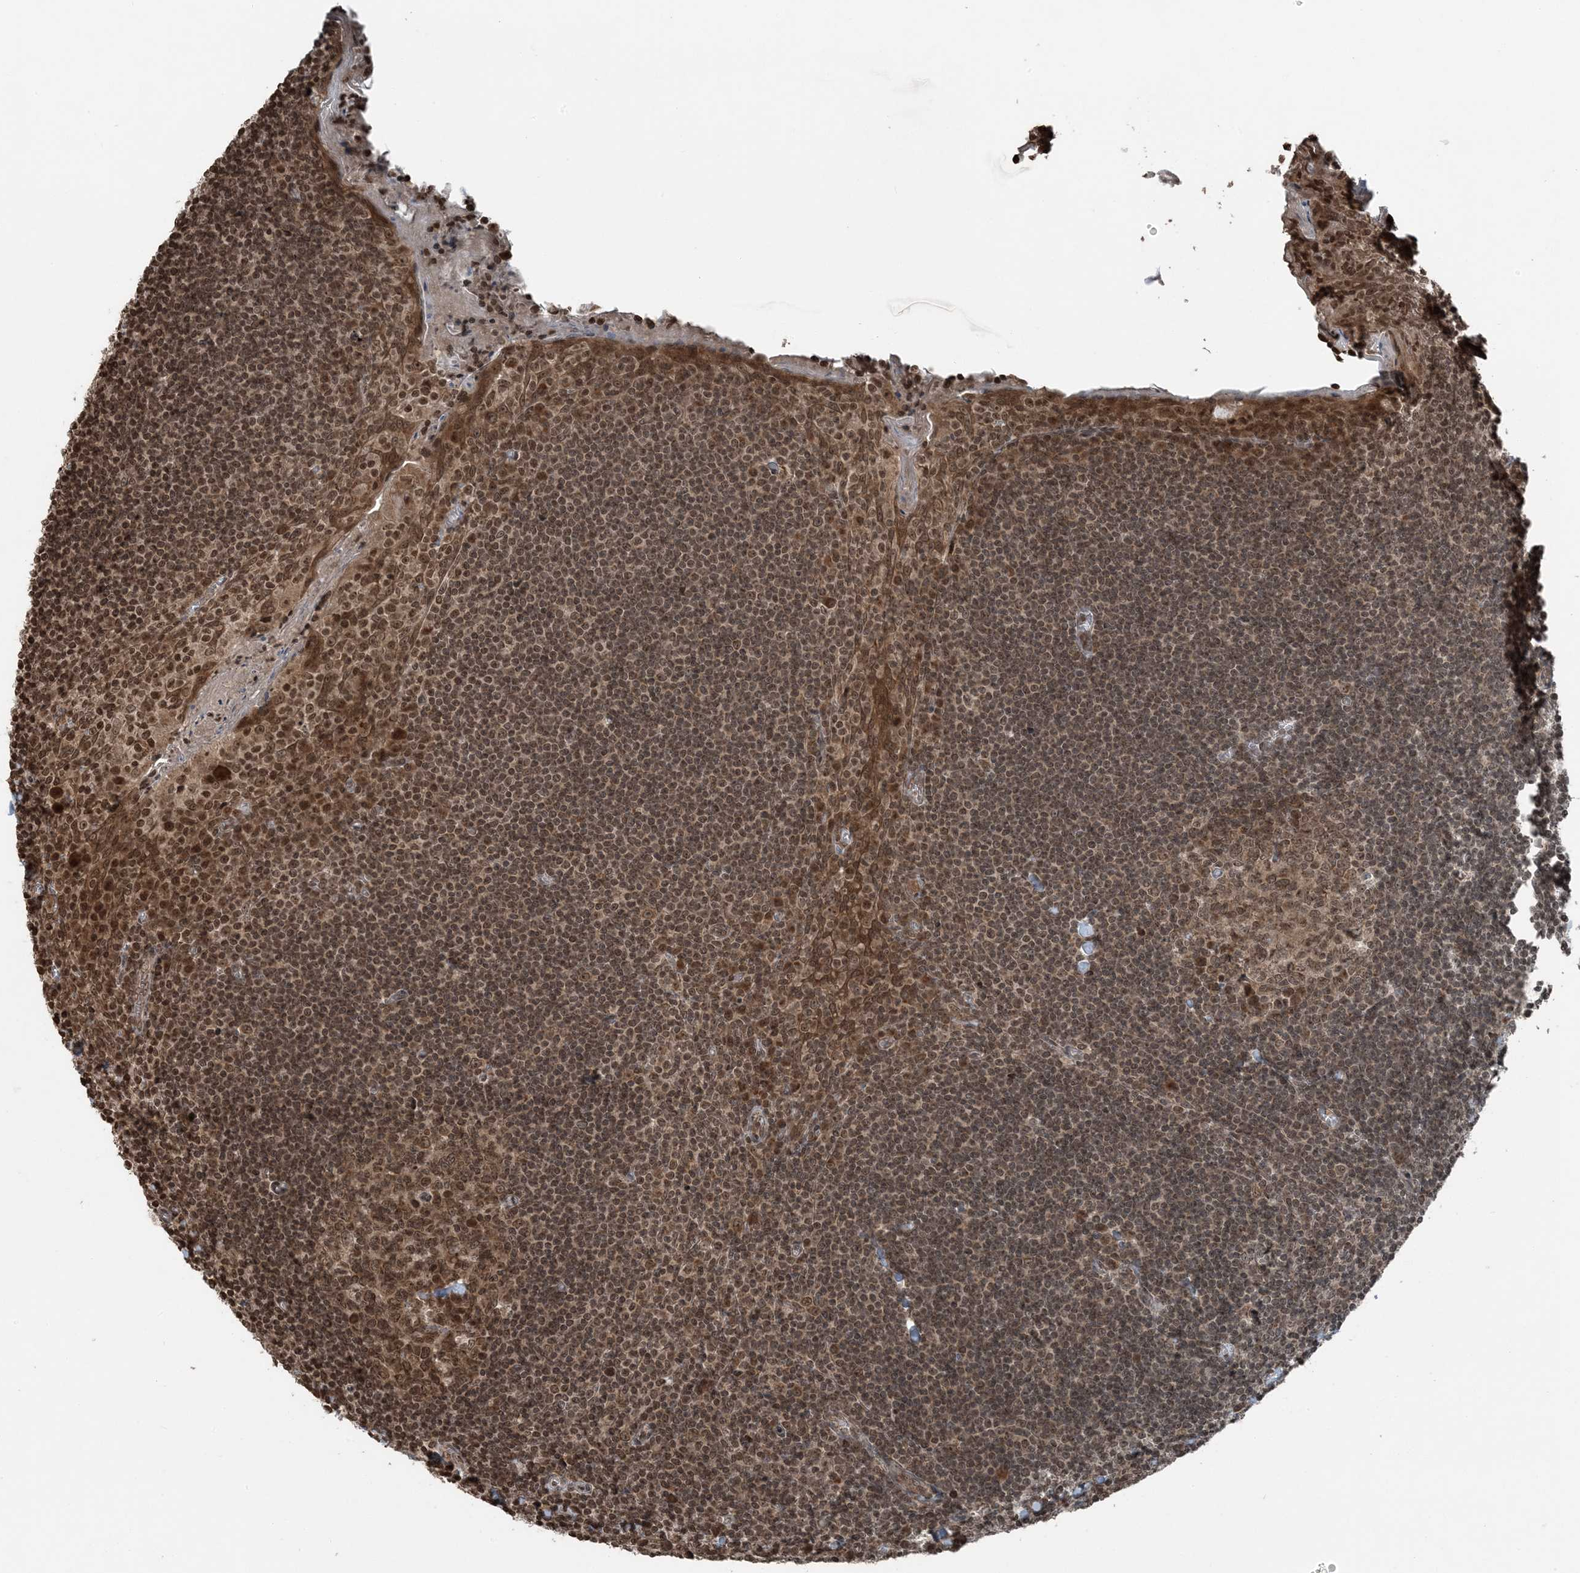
{"staining": {"intensity": "moderate", "quantity": ">75%", "location": "cytoplasmic/membranous,nuclear"}, "tissue": "tonsil", "cell_type": "Germinal center cells", "image_type": "normal", "snomed": [{"axis": "morphology", "description": "Normal tissue, NOS"}, {"axis": "topography", "description": "Tonsil"}], "caption": "Immunohistochemical staining of normal tonsil demonstrates >75% levels of moderate cytoplasmic/membranous,nuclear protein staining in about >75% of germinal center cells. The staining was performed using DAB (3,3'-diaminobenzidine) to visualize the protein expression in brown, while the nuclei were stained in blue with hematoxylin (Magnification: 20x).", "gene": "ZFAND2B", "patient": {"sex": "male", "age": 27}}